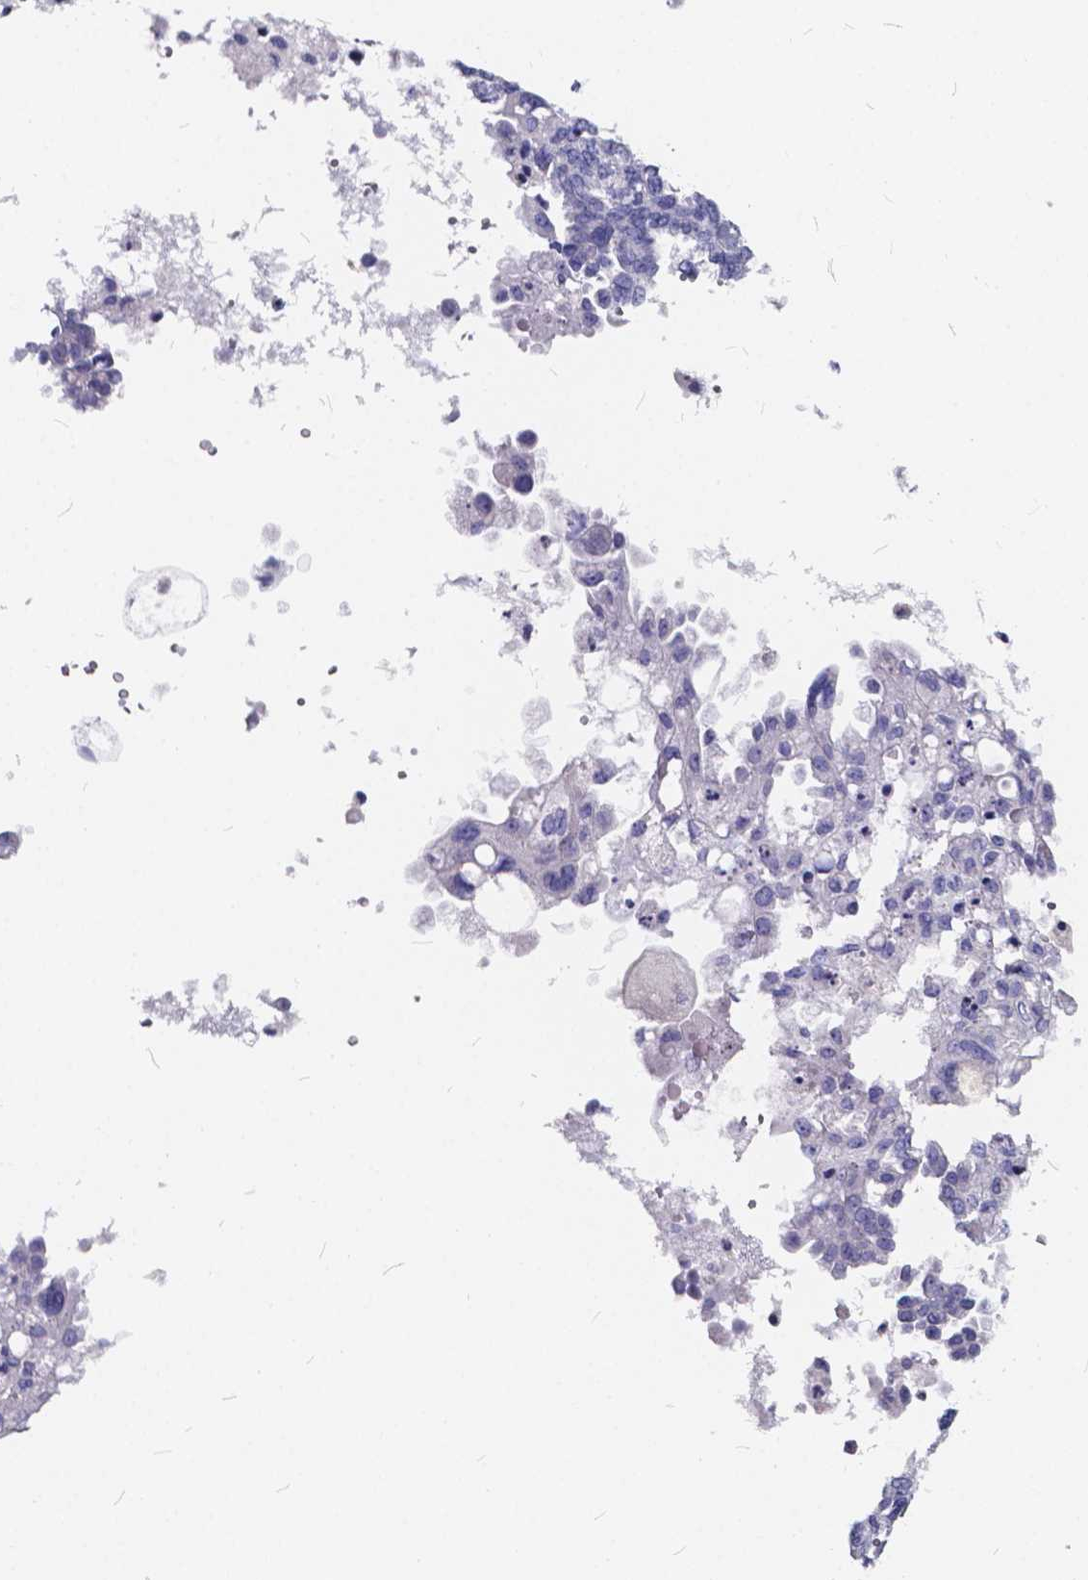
{"staining": {"intensity": "negative", "quantity": "none", "location": "none"}, "tissue": "ovarian cancer", "cell_type": "Tumor cells", "image_type": "cancer", "snomed": [{"axis": "morphology", "description": "Cystadenocarcinoma, serous, NOS"}, {"axis": "topography", "description": "Ovary"}], "caption": "Photomicrograph shows no protein positivity in tumor cells of ovarian cancer (serous cystadenocarcinoma) tissue.", "gene": "SPEF2", "patient": {"sex": "female", "age": 53}}